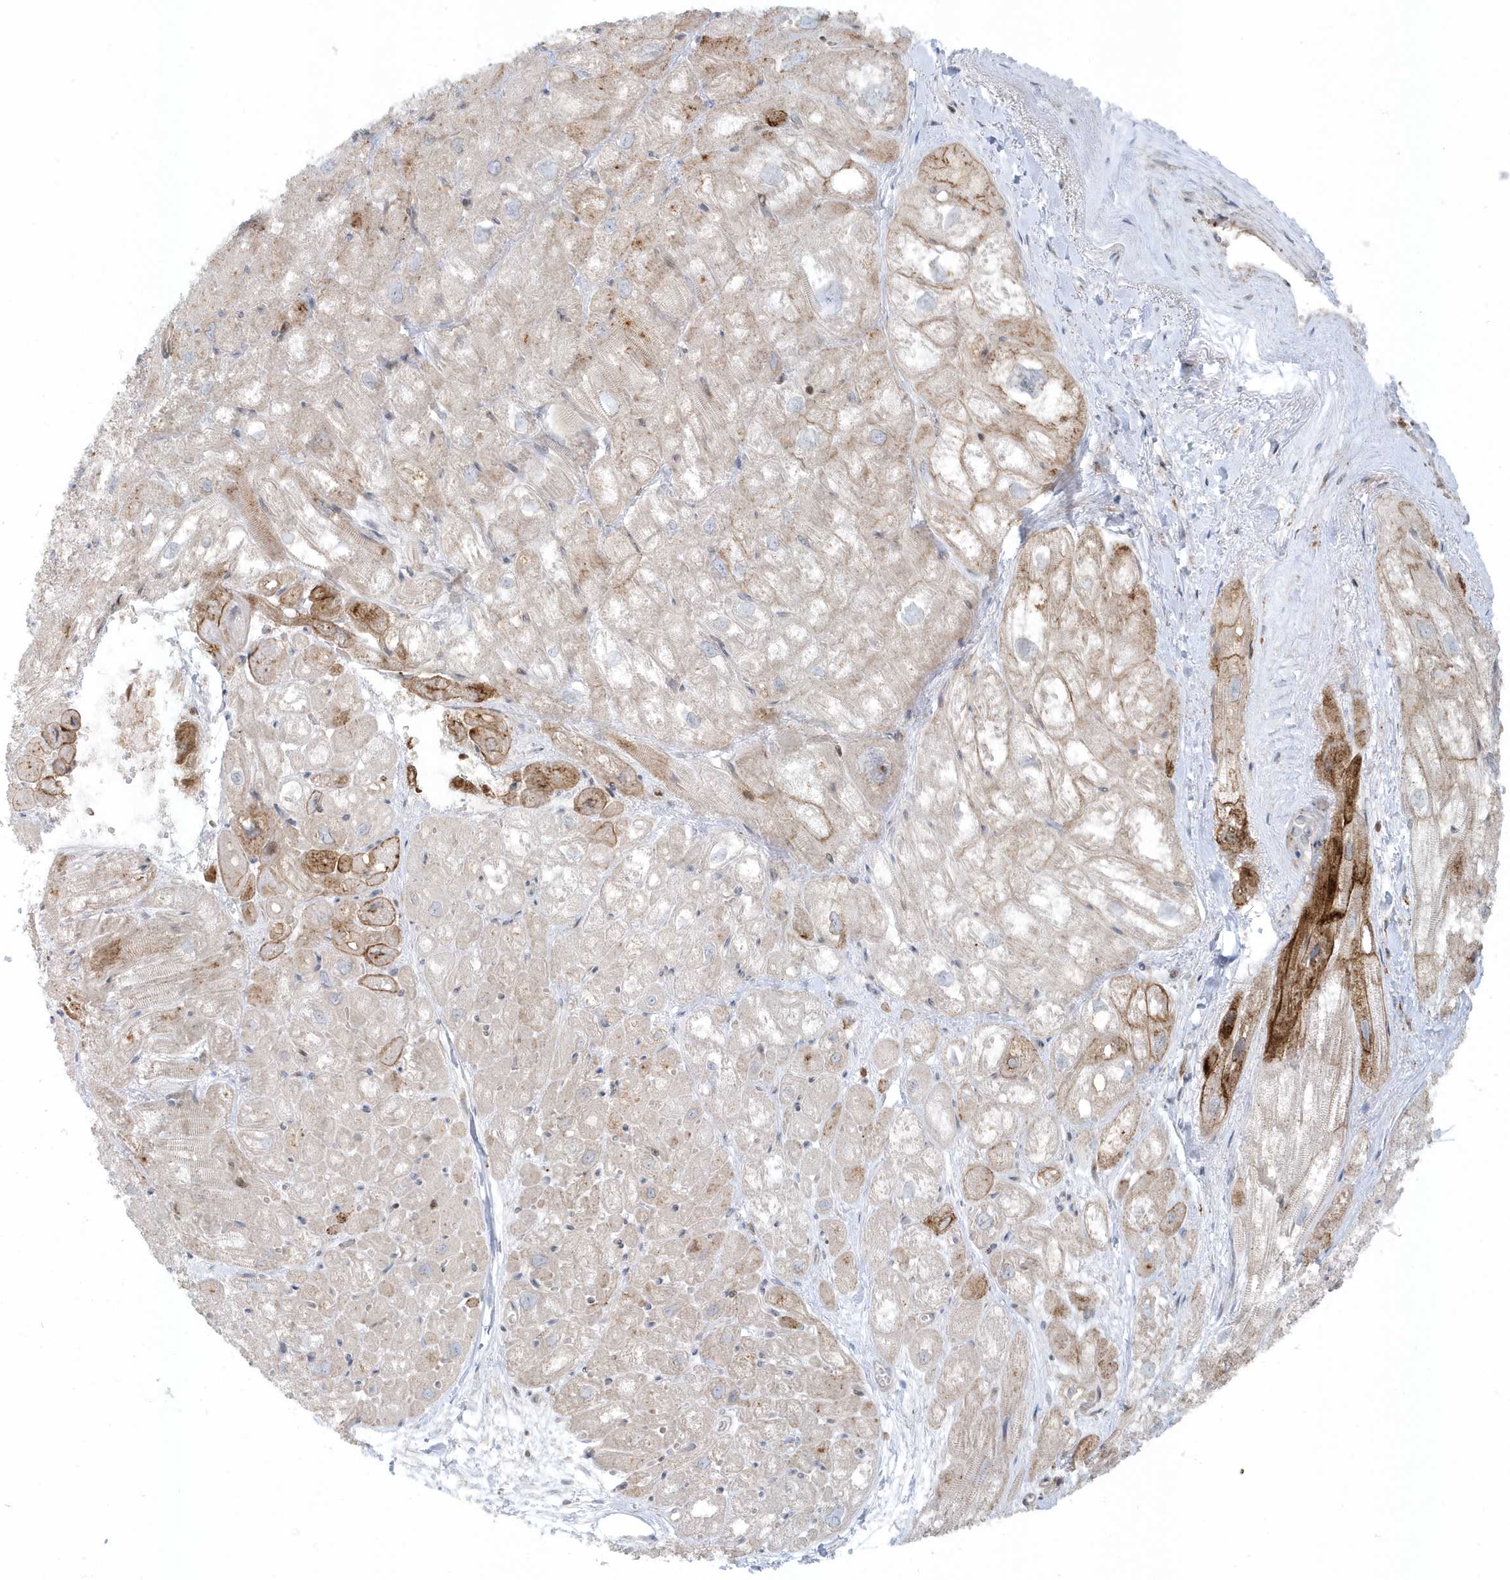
{"staining": {"intensity": "moderate", "quantity": "<25%", "location": "cytoplasmic/membranous"}, "tissue": "heart muscle", "cell_type": "Cardiomyocytes", "image_type": "normal", "snomed": [{"axis": "morphology", "description": "Normal tissue, NOS"}, {"axis": "topography", "description": "Heart"}], "caption": "Immunohistochemistry photomicrograph of benign heart muscle: human heart muscle stained using immunohistochemistry displays low levels of moderate protein expression localized specifically in the cytoplasmic/membranous of cardiomyocytes, appearing as a cytoplasmic/membranous brown color.", "gene": "CACNB2", "patient": {"sex": "male", "age": 50}}